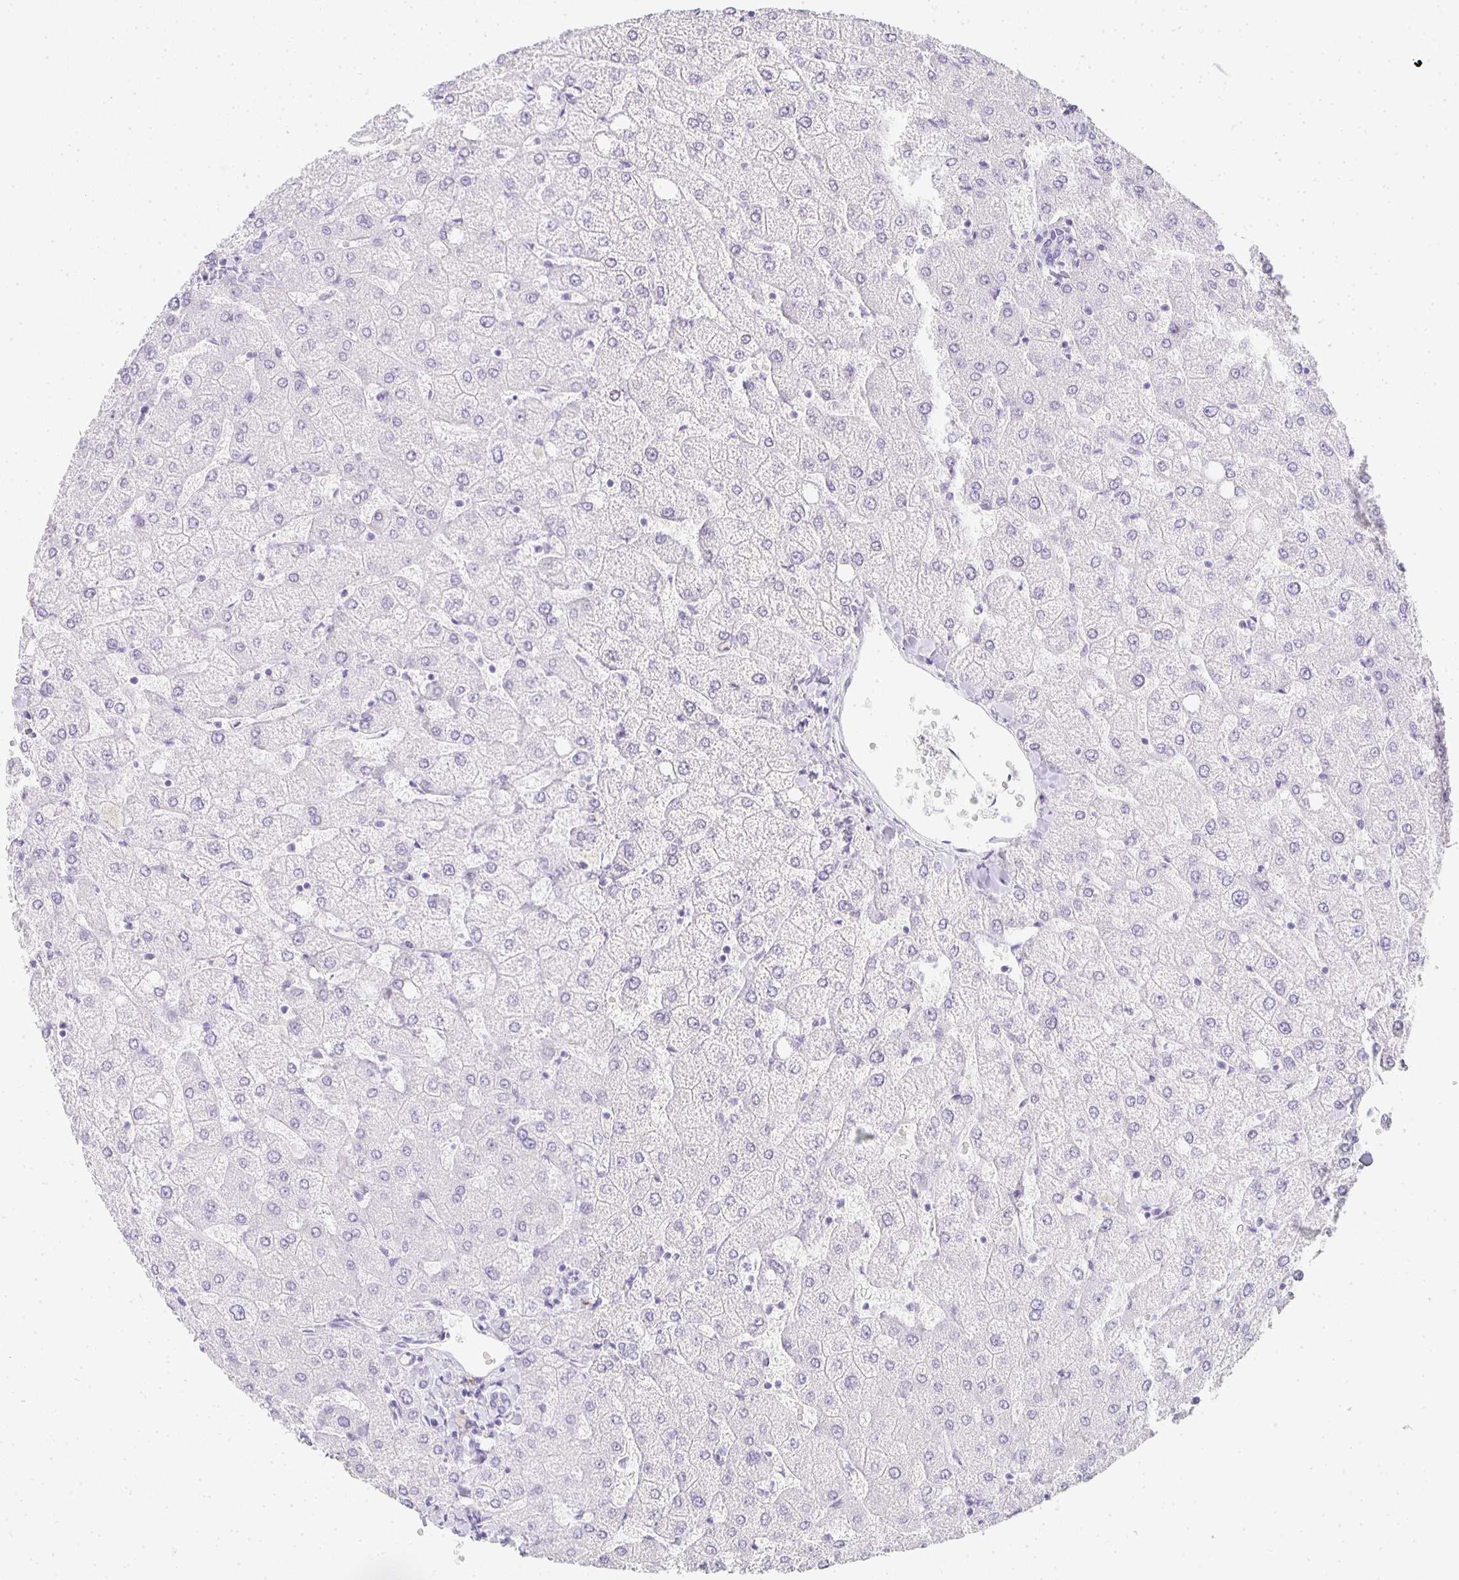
{"staining": {"intensity": "negative", "quantity": "none", "location": "none"}, "tissue": "liver", "cell_type": "Cholangiocytes", "image_type": "normal", "snomed": [{"axis": "morphology", "description": "Normal tissue, NOS"}, {"axis": "topography", "description": "Liver"}], "caption": "High power microscopy image of an IHC image of normal liver, revealing no significant staining in cholangiocytes.", "gene": "TPSD1", "patient": {"sex": "female", "age": 54}}